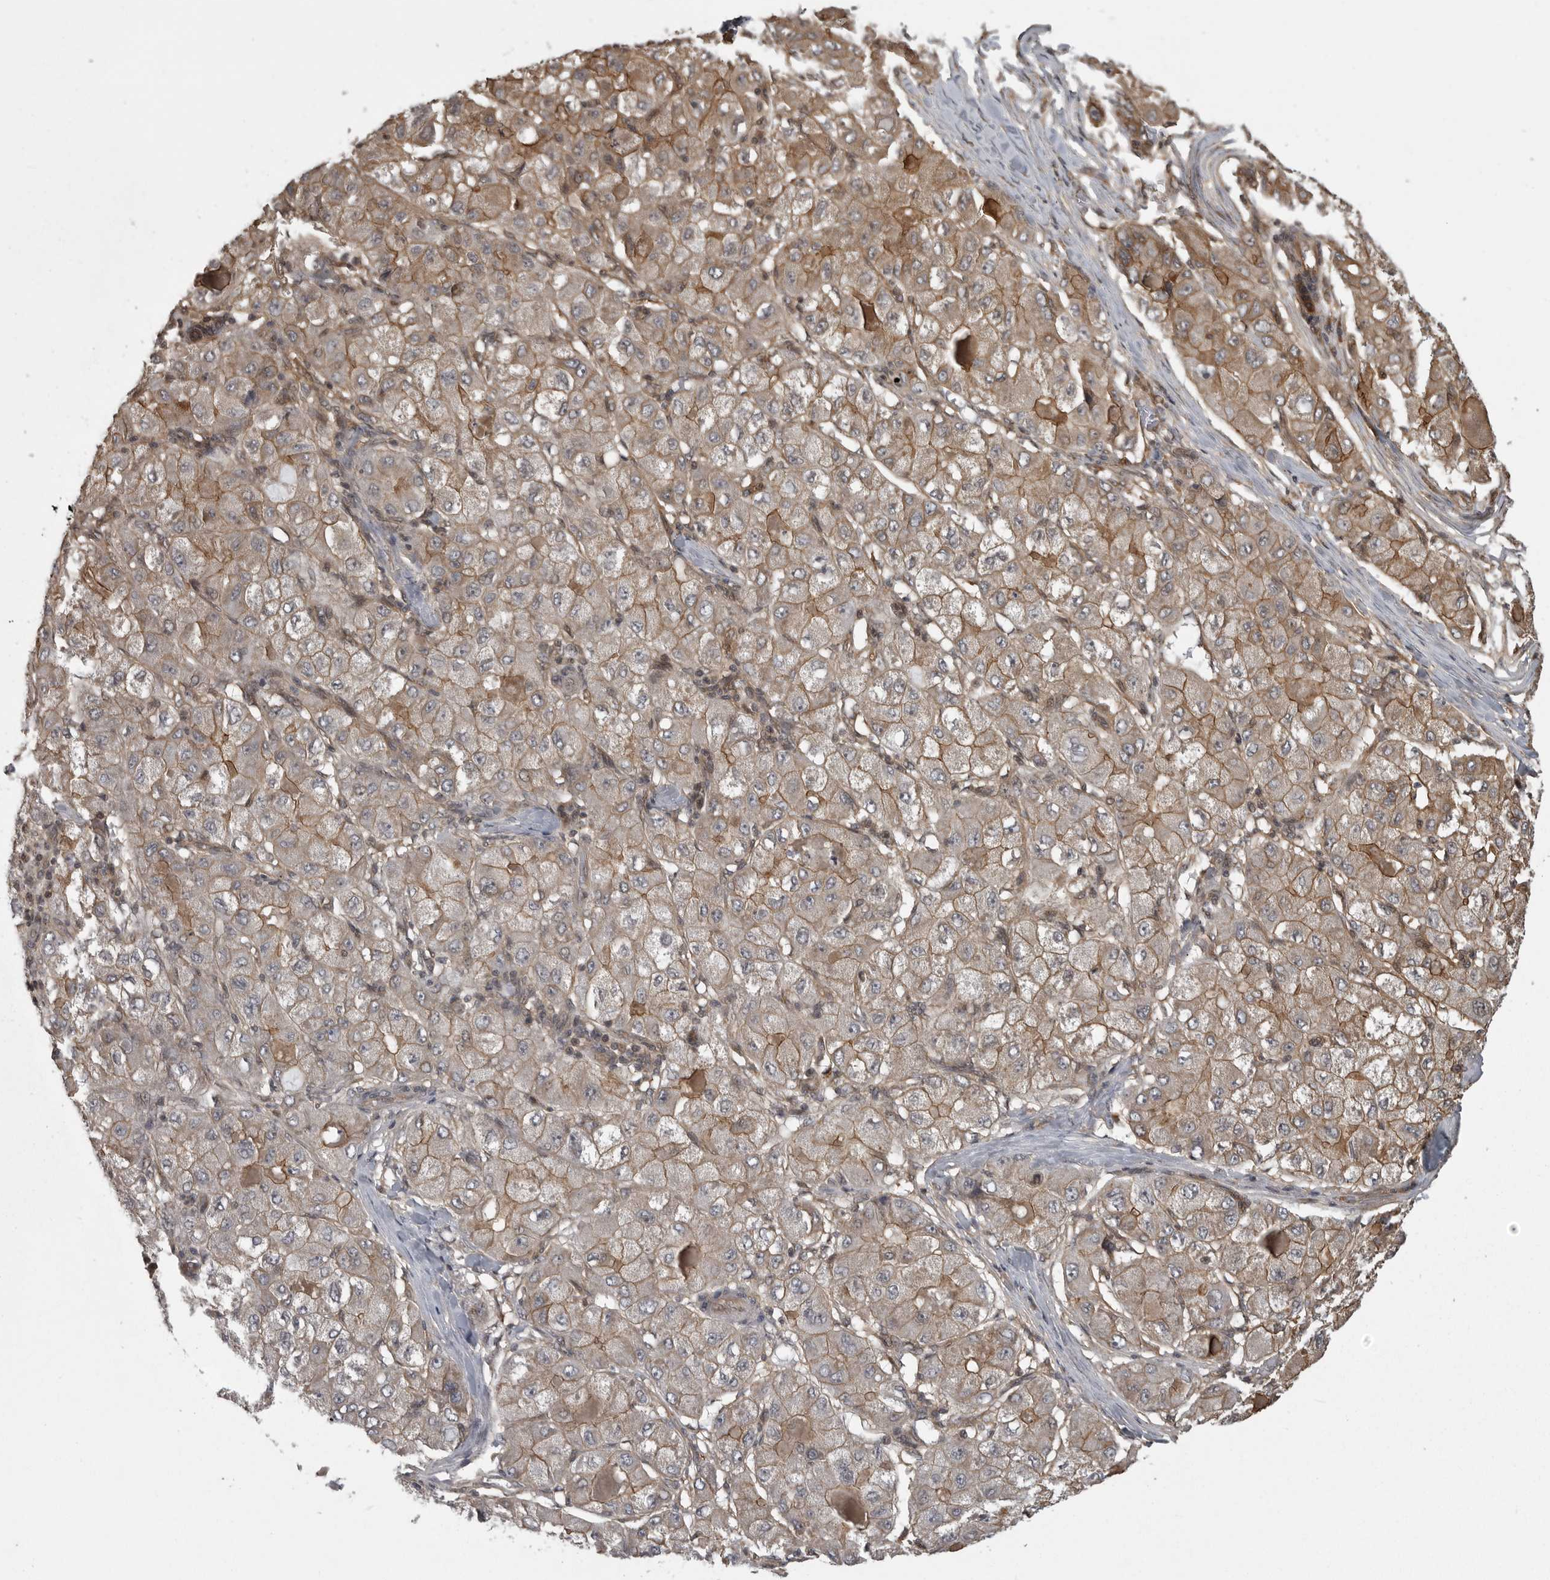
{"staining": {"intensity": "moderate", "quantity": ">75%", "location": "cytoplasmic/membranous"}, "tissue": "liver cancer", "cell_type": "Tumor cells", "image_type": "cancer", "snomed": [{"axis": "morphology", "description": "Carcinoma, Hepatocellular, NOS"}, {"axis": "topography", "description": "Liver"}], "caption": "Hepatocellular carcinoma (liver) stained with a protein marker shows moderate staining in tumor cells.", "gene": "DNAJC8", "patient": {"sex": "male", "age": 80}}